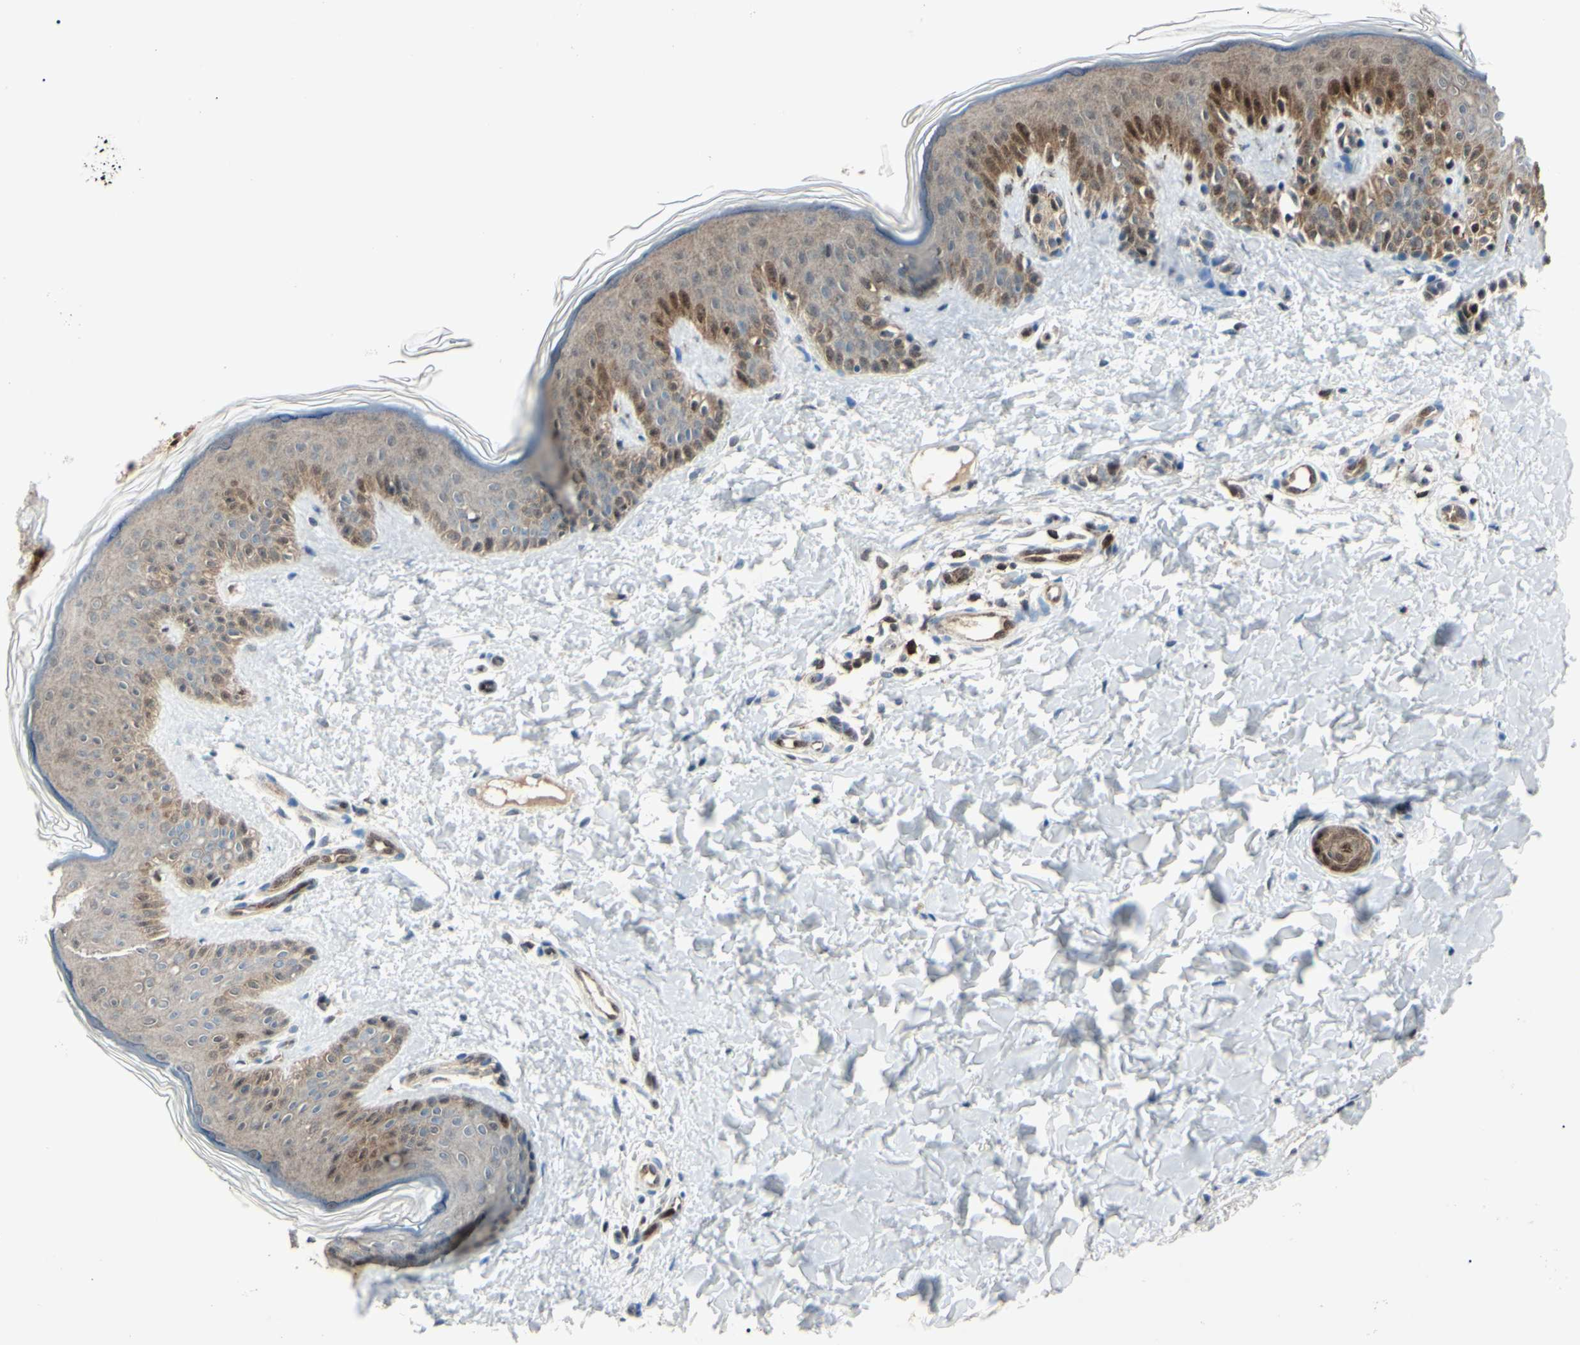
{"staining": {"intensity": "weak", "quantity": "25%-75%", "location": "cytoplasmic/membranous"}, "tissue": "skin", "cell_type": "Fibroblasts", "image_type": "normal", "snomed": [{"axis": "morphology", "description": "Normal tissue, NOS"}, {"axis": "topography", "description": "Skin"}], "caption": "Fibroblasts exhibit low levels of weak cytoplasmic/membranous expression in about 25%-75% of cells in benign skin.", "gene": "PGK1", "patient": {"sex": "male", "age": 16}}